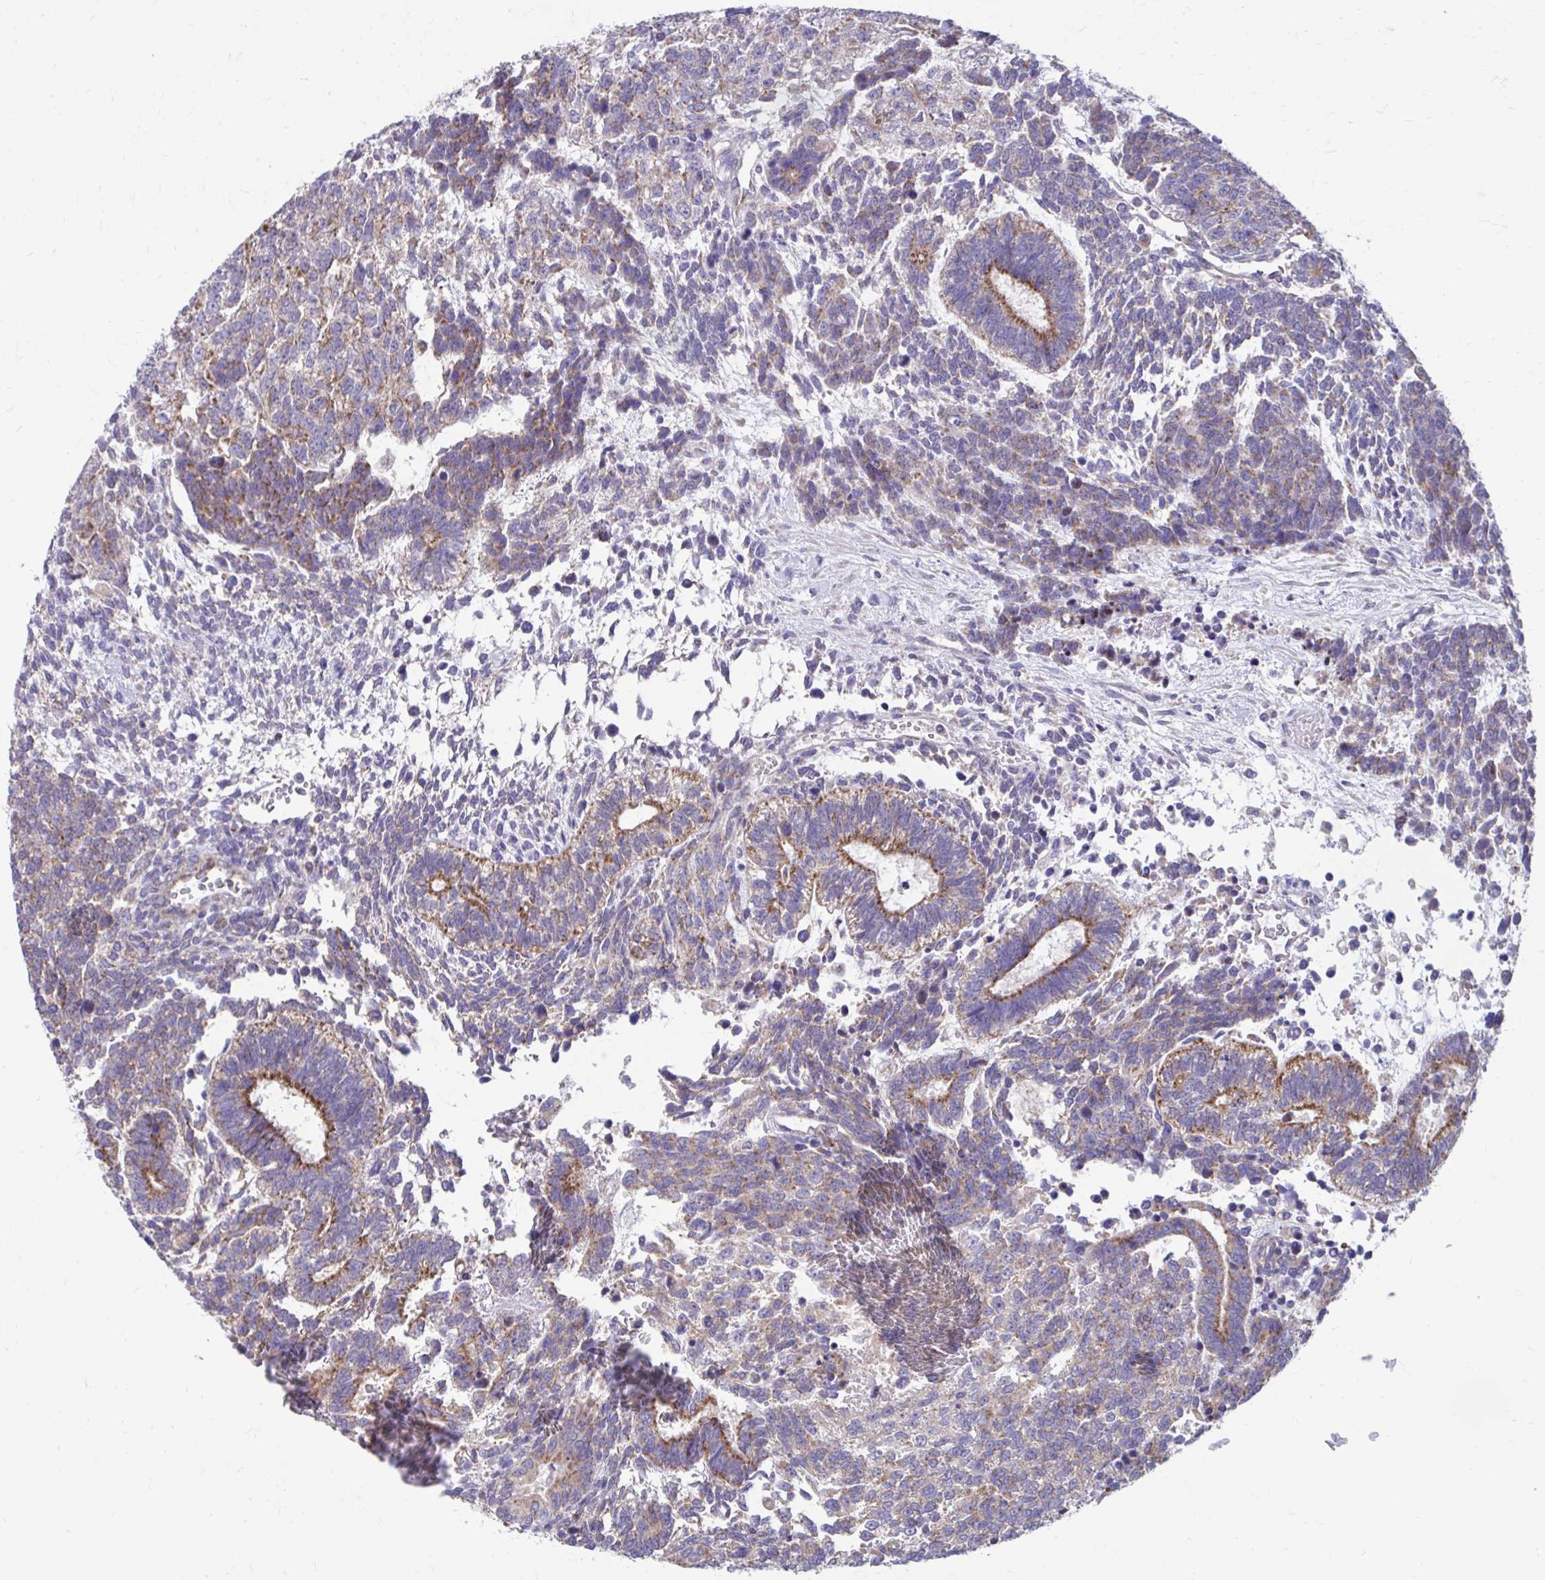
{"staining": {"intensity": "moderate", "quantity": "25%-75%", "location": "cytoplasmic/membranous"}, "tissue": "testis cancer", "cell_type": "Tumor cells", "image_type": "cancer", "snomed": [{"axis": "morphology", "description": "Carcinoma, Embryonal, NOS"}, {"axis": "topography", "description": "Testis"}], "caption": "This image exhibits IHC staining of human testis embryonal carcinoma, with medium moderate cytoplasmic/membranous expression in approximately 25%-75% of tumor cells.", "gene": "LINGO4", "patient": {"sex": "male", "age": 23}}